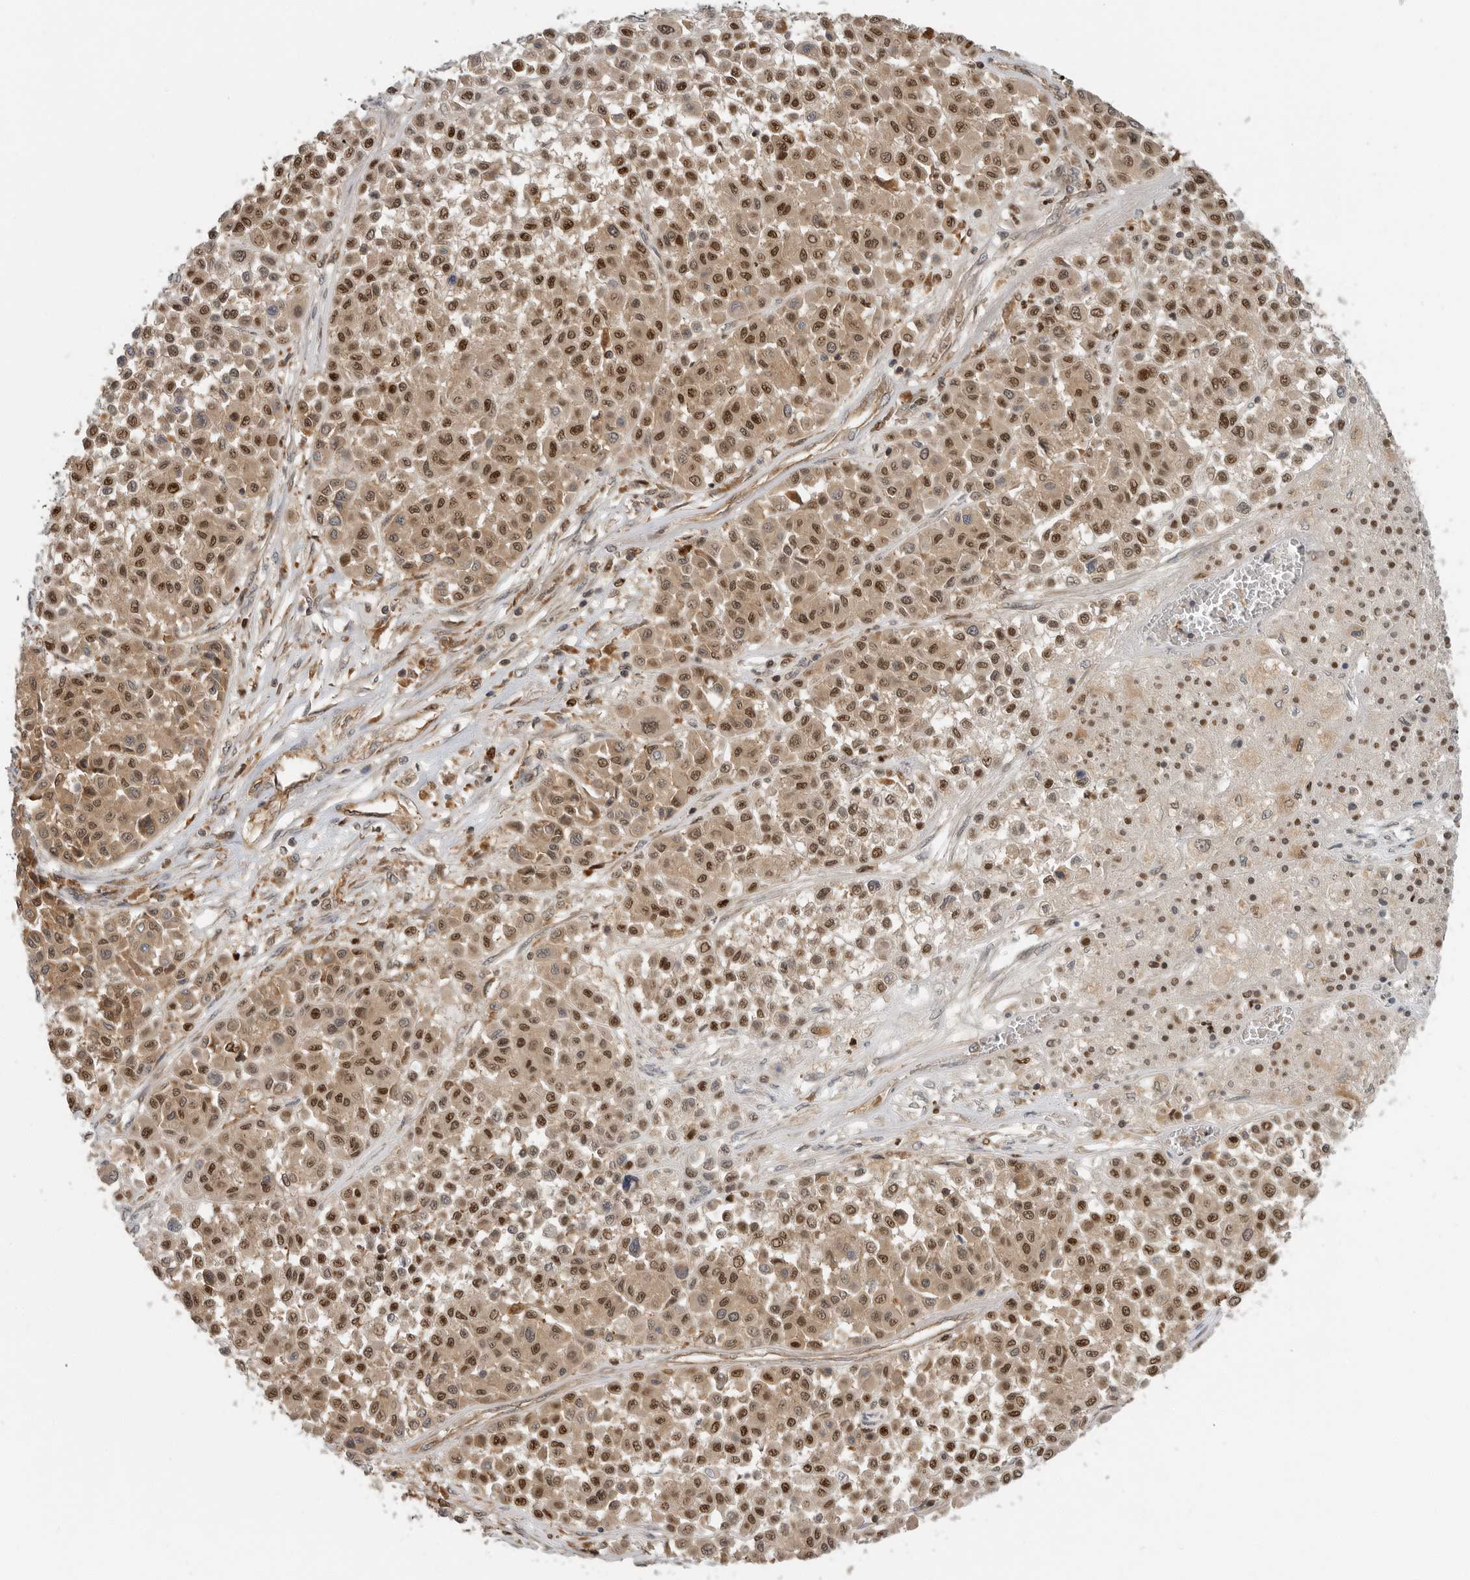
{"staining": {"intensity": "moderate", "quantity": ">75%", "location": "cytoplasmic/membranous,nuclear"}, "tissue": "melanoma", "cell_type": "Tumor cells", "image_type": "cancer", "snomed": [{"axis": "morphology", "description": "Malignant melanoma, Metastatic site"}, {"axis": "topography", "description": "Soft tissue"}], "caption": "Moderate cytoplasmic/membranous and nuclear positivity is seen in approximately >75% of tumor cells in melanoma.", "gene": "STRAP", "patient": {"sex": "male", "age": 41}}